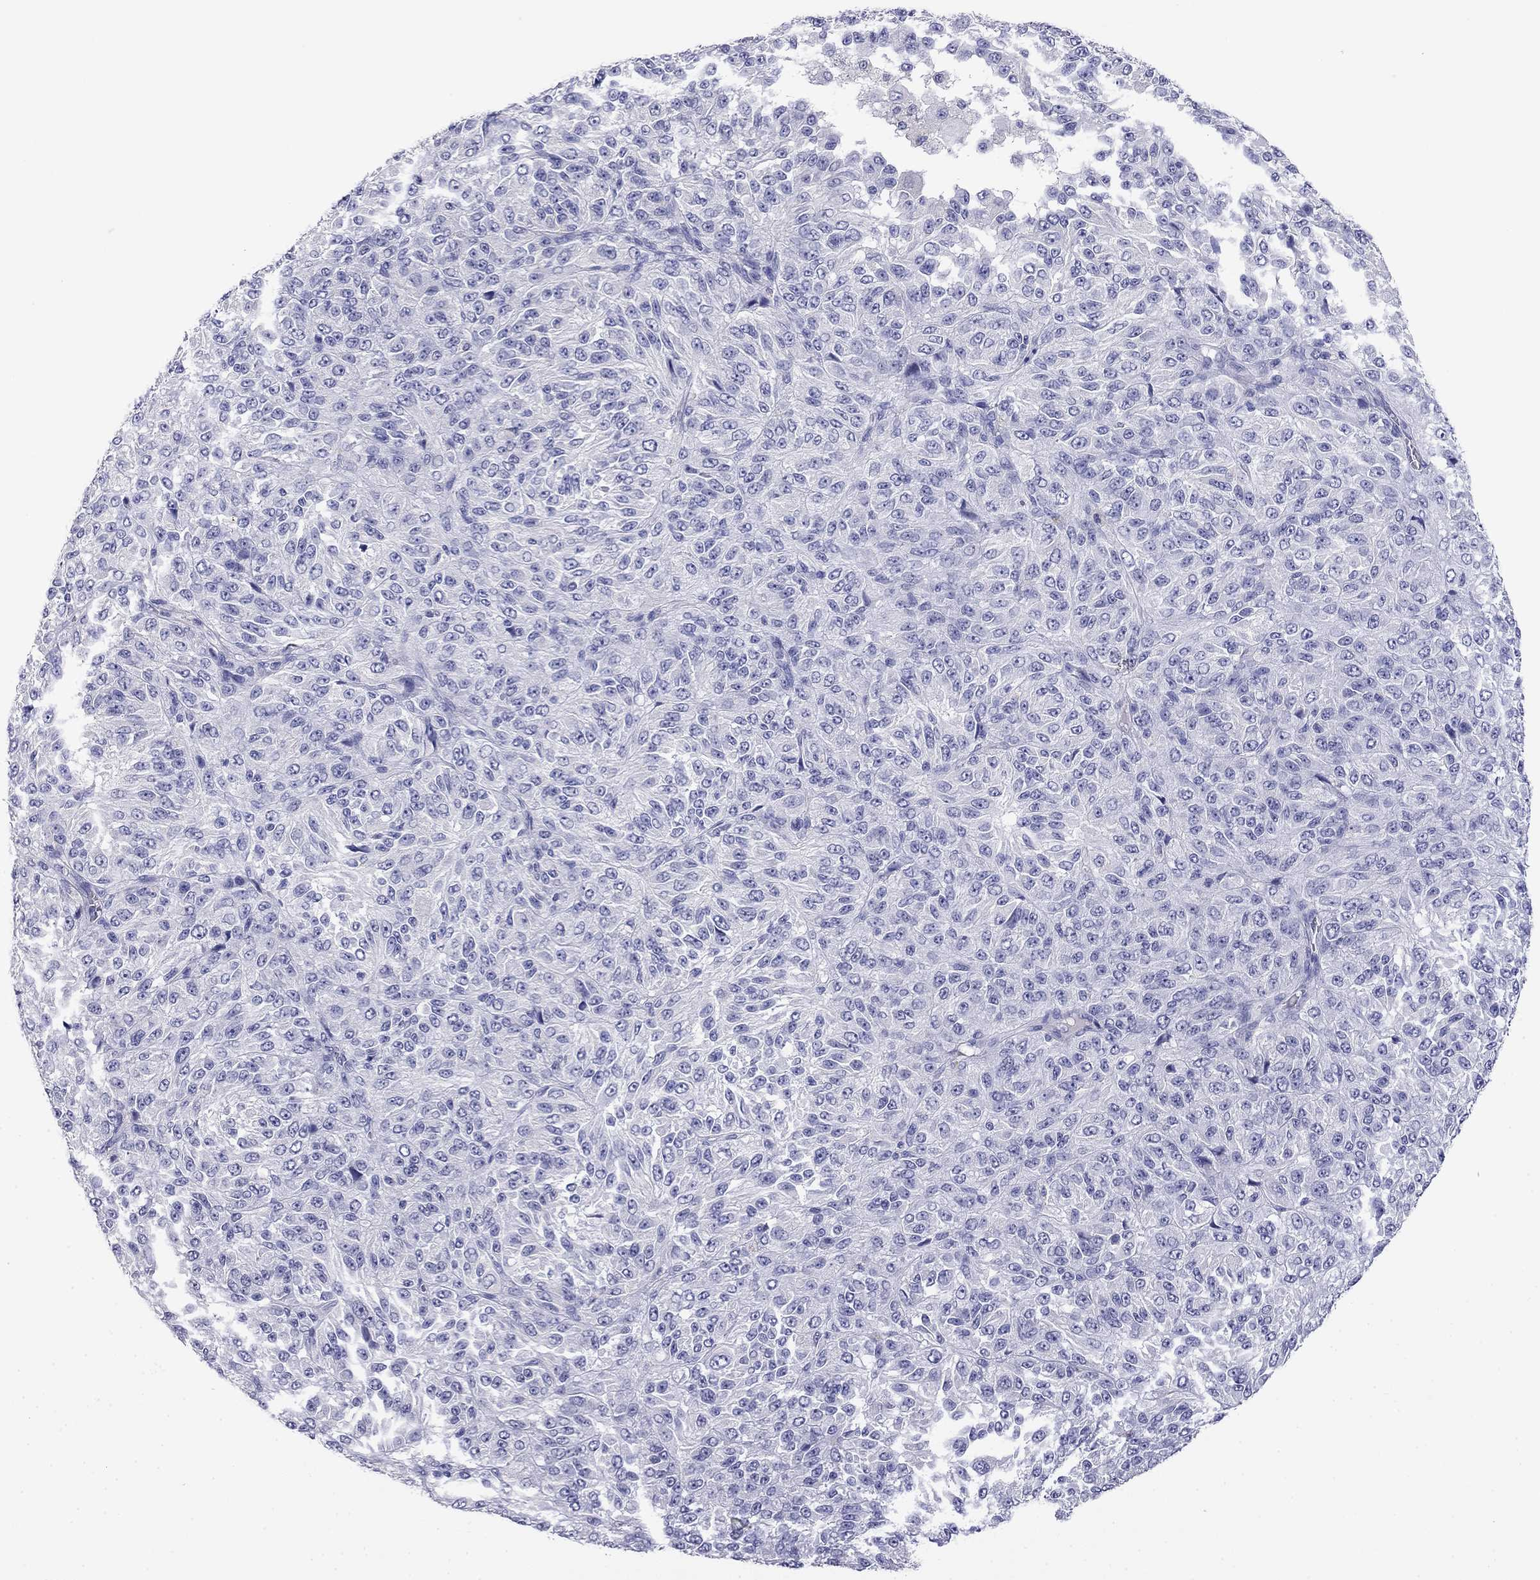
{"staining": {"intensity": "negative", "quantity": "none", "location": "none"}, "tissue": "melanoma", "cell_type": "Tumor cells", "image_type": "cancer", "snomed": [{"axis": "morphology", "description": "Malignant melanoma, Metastatic site"}, {"axis": "topography", "description": "Brain"}], "caption": "High power microscopy photomicrograph of an immunohistochemistry (IHC) image of melanoma, revealing no significant positivity in tumor cells. Brightfield microscopy of immunohistochemistry (IHC) stained with DAB (brown) and hematoxylin (blue), captured at high magnification.", "gene": "MYO15A", "patient": {"sex": "female", "age": 56}}